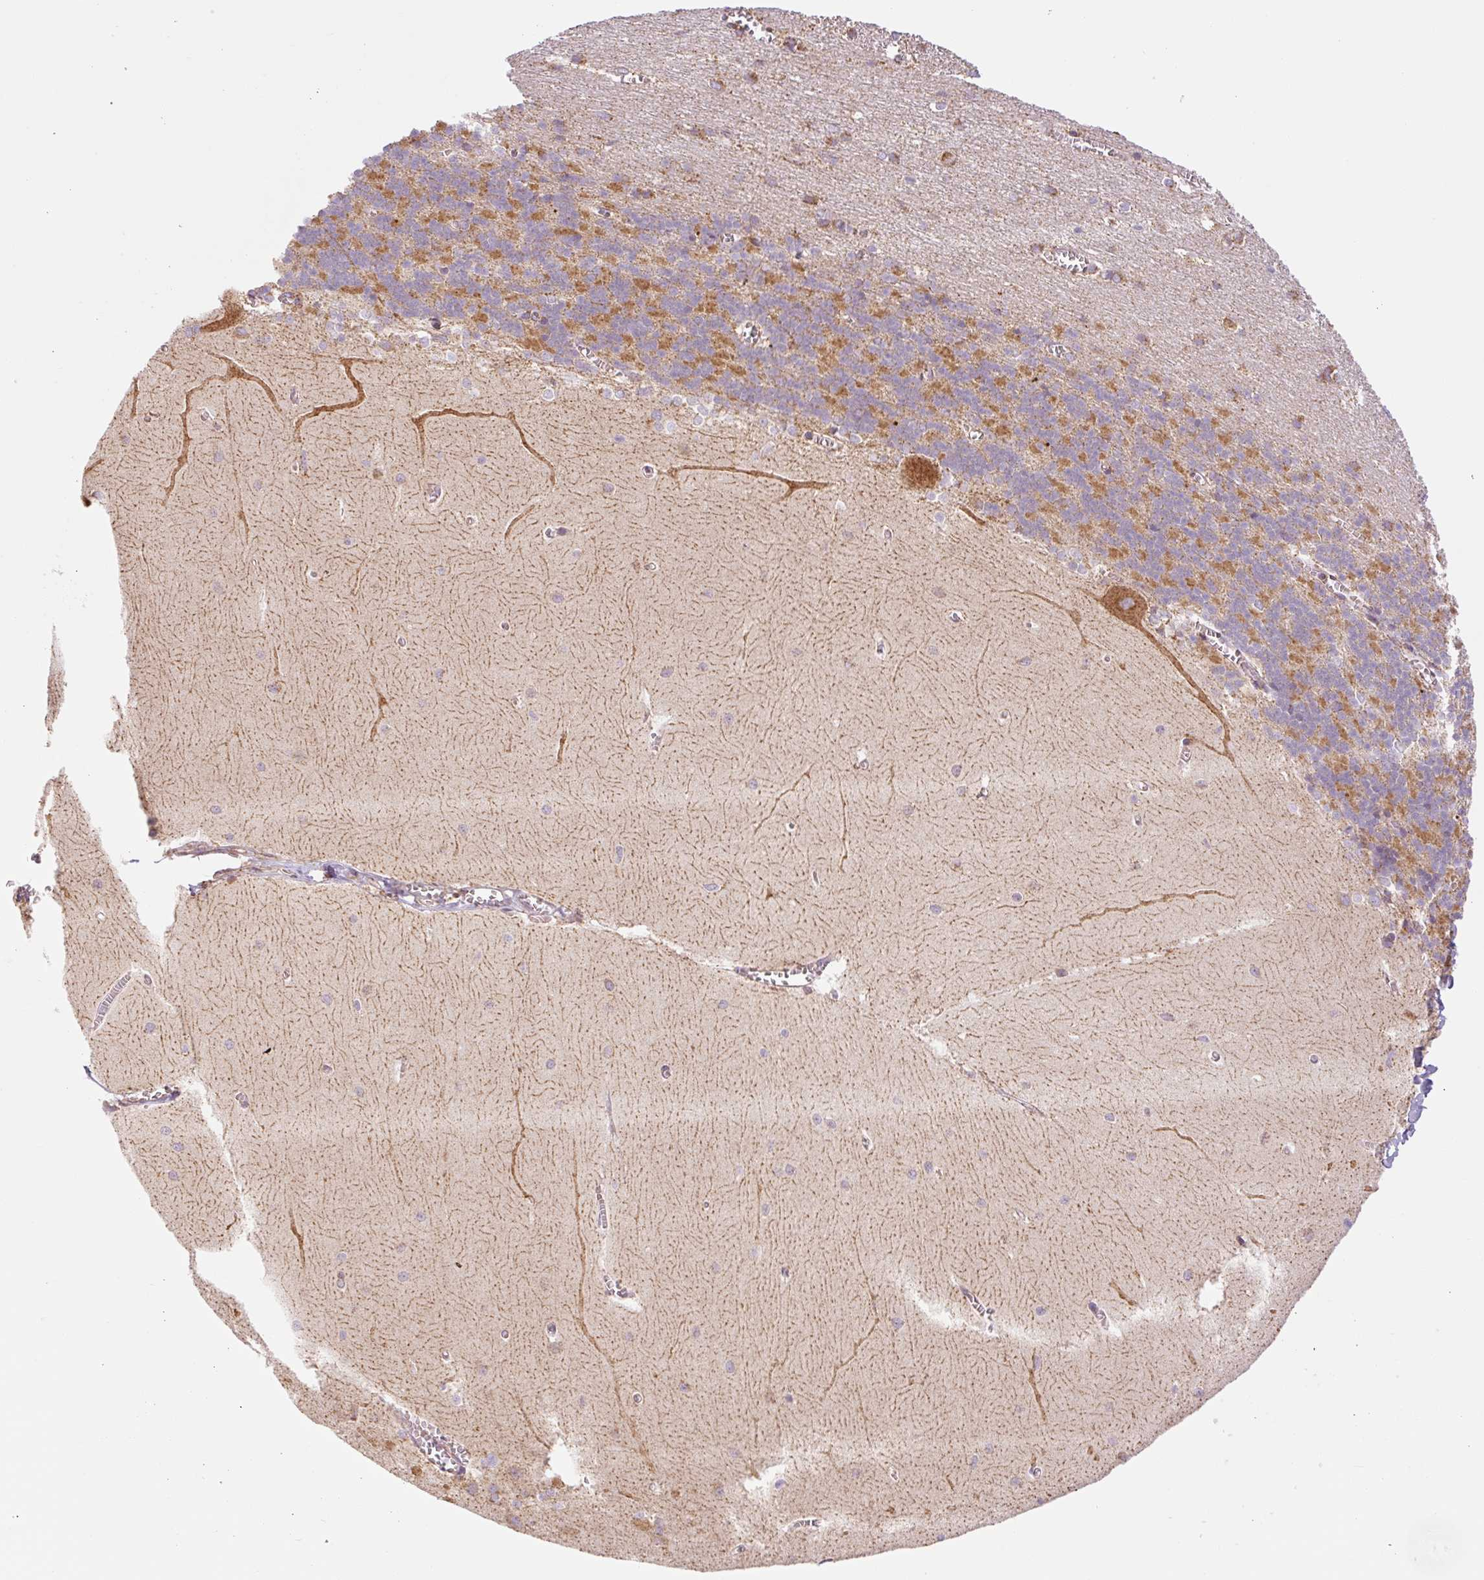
{"staining": {"intensity": "moderate", "quantity": "25%-75%", "location": "cytoplasmic/membranous"}, "tissue": "cerebellum", "cell_type": "Cells in granular layer", "image_type": "normal", "snomed": [{"axis": "morphology", "description": "Normal tissue, NOS"}, {"axis": "topography", "description": "Cerebellum"}], "caption": "High-magnification brightfield microscopy of benign cerebellum stained with DAB (3,3'-diaminobenzidine) (brown) and counterstained with hematoxylin (blue). cells in granular layer exhibit moderate cytoplasmic/membranous staining is identified in approximately25%-75% of cells.", "gene": "GOSR2", "patient": {"sex": "male", "age": 37}}